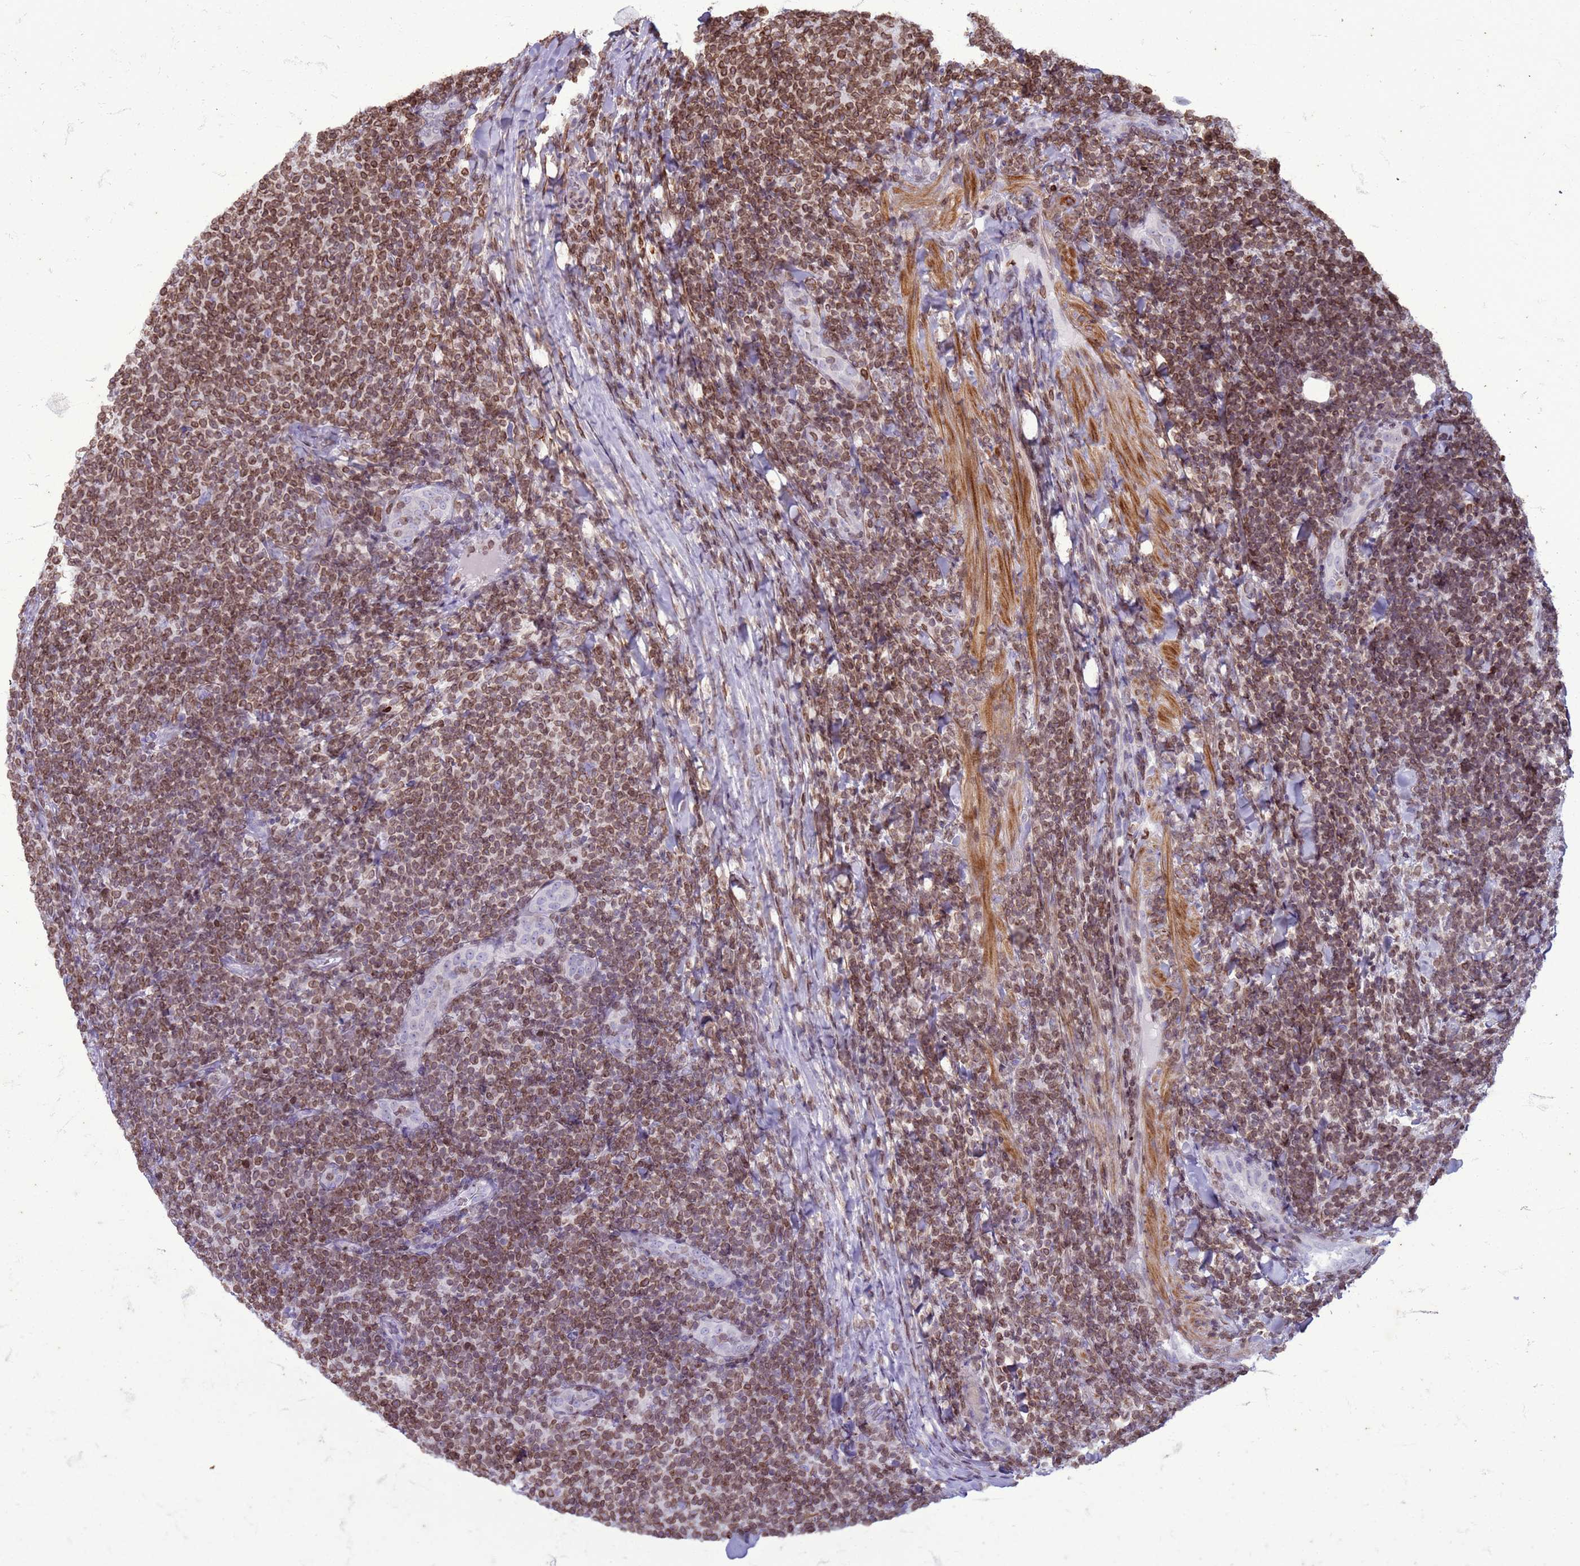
{"staining": {"intensity": "moderate", "quantity": ">75%", "location": "cytoplasmic/membranous,nuclear"}, "tissue": "lymphoma", "cell_type": "Tumor cells", "image_type": "cancer", "snomed": [{"axis": "morphology", "description": "Malignant lymphoma, non-Hodgkin's type, Low grade"}, {"axis": "topography", "description": "Lymph node"}], "caption": "This photomicrograph shows IHC staining of human malignant lymphoma, non-Hodgkin's type (low-grade), with medium moderate cytoplasmic/membranous and nuclear positivity in approximately >75% of tumor cells.", "gene": "METTL25B", "patient": {"sex": "male", "age": 66}}